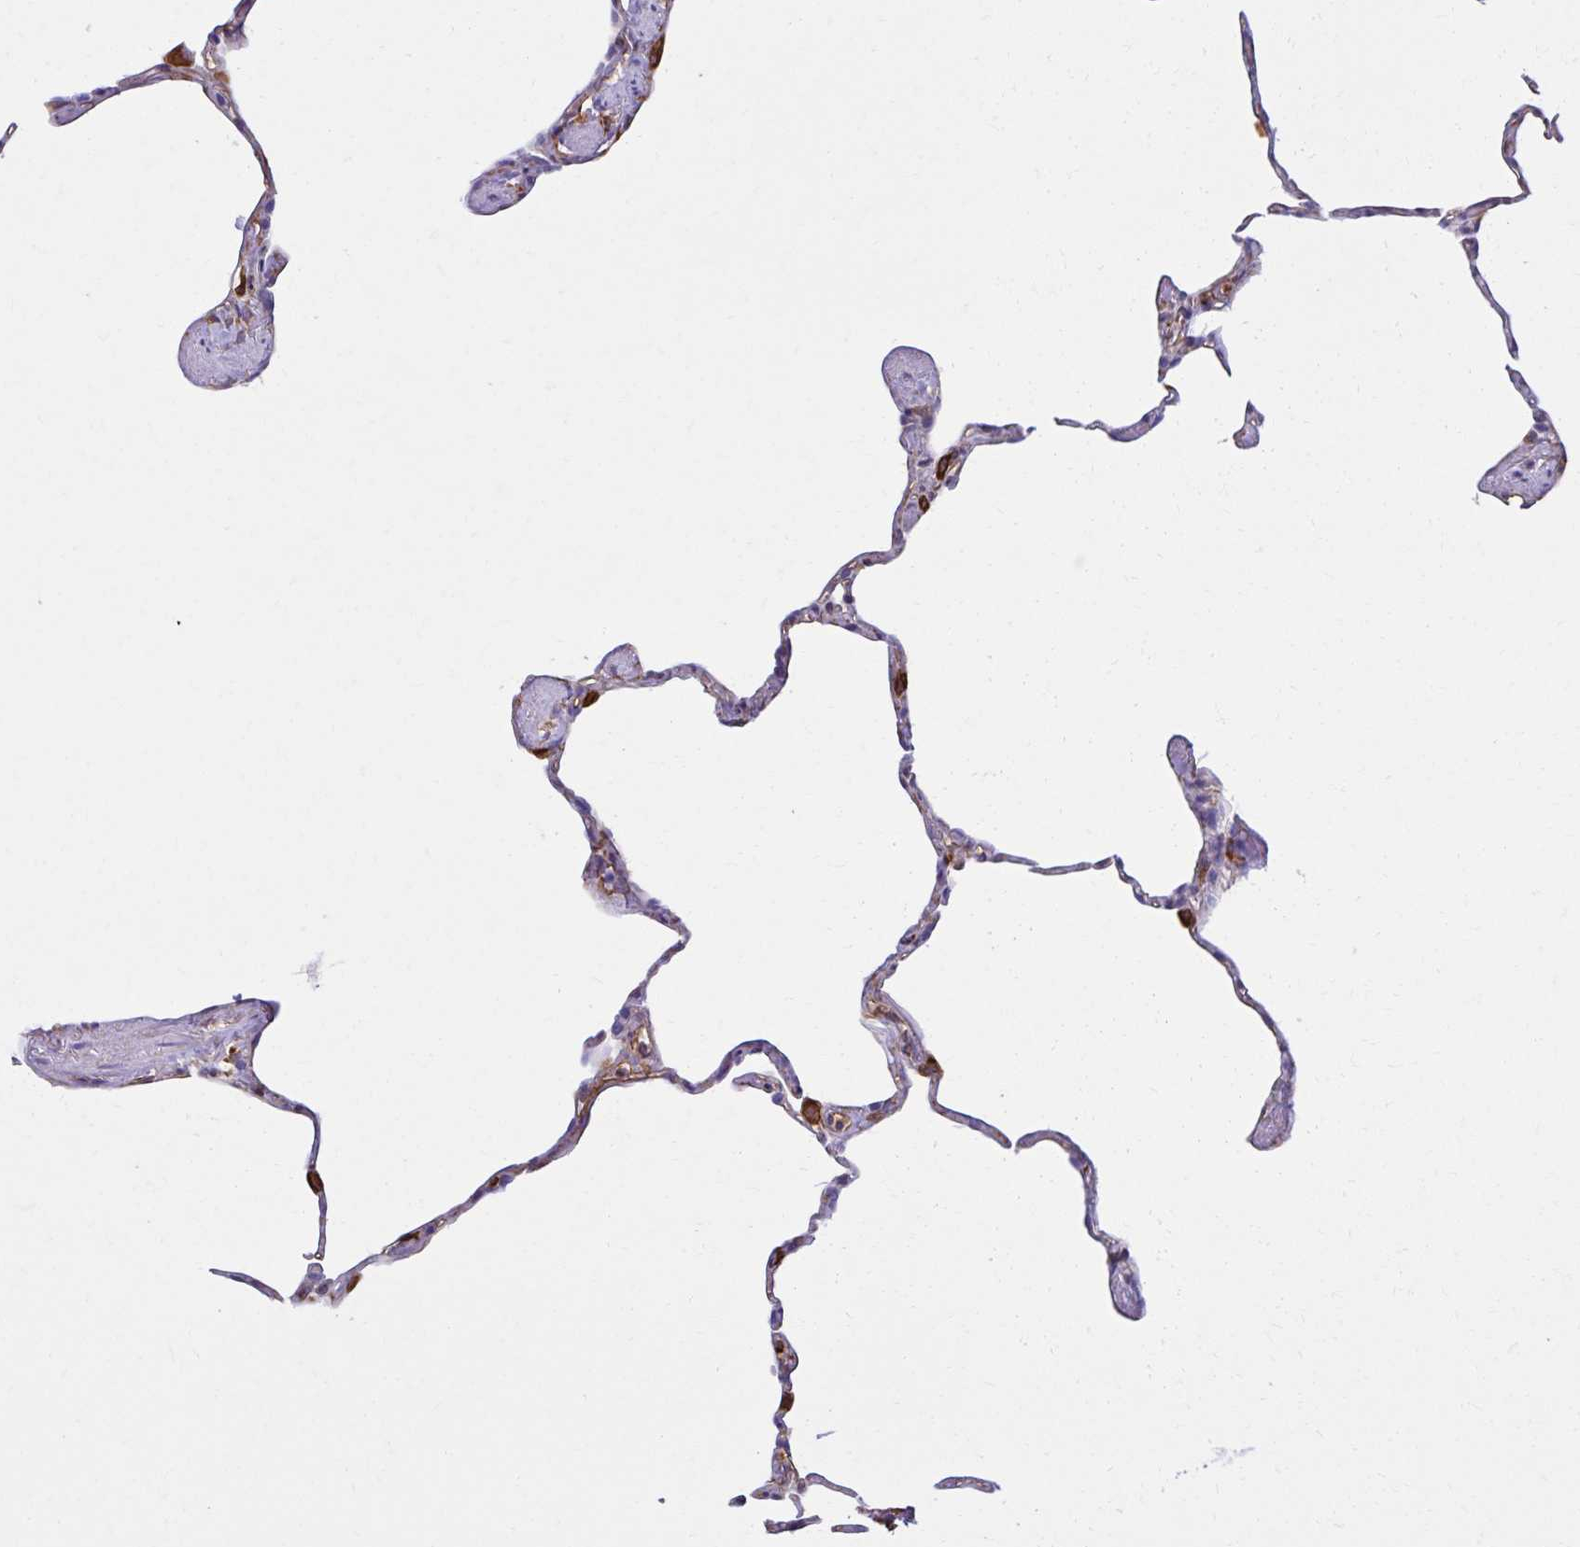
{"staining": {"intensity": "moderate", "quantity": "<25%", "location": "cytoplasmic/membranous"}, "tissue": "lung", "cell_type": "Alveolar cells", "image_type": "normal", "snomed": [{"axis": "morphology", "description": "Normal tissue, NOS"}, {"axis": "topography", "description": "Lung"}], "caption": "An image of human lung stained for a protein exhibits moderate cytoplasmic/membranous brown staining in alveolar cells.", "gene": "TRPV6", "patient": {"sex": "male", "age": 65}}